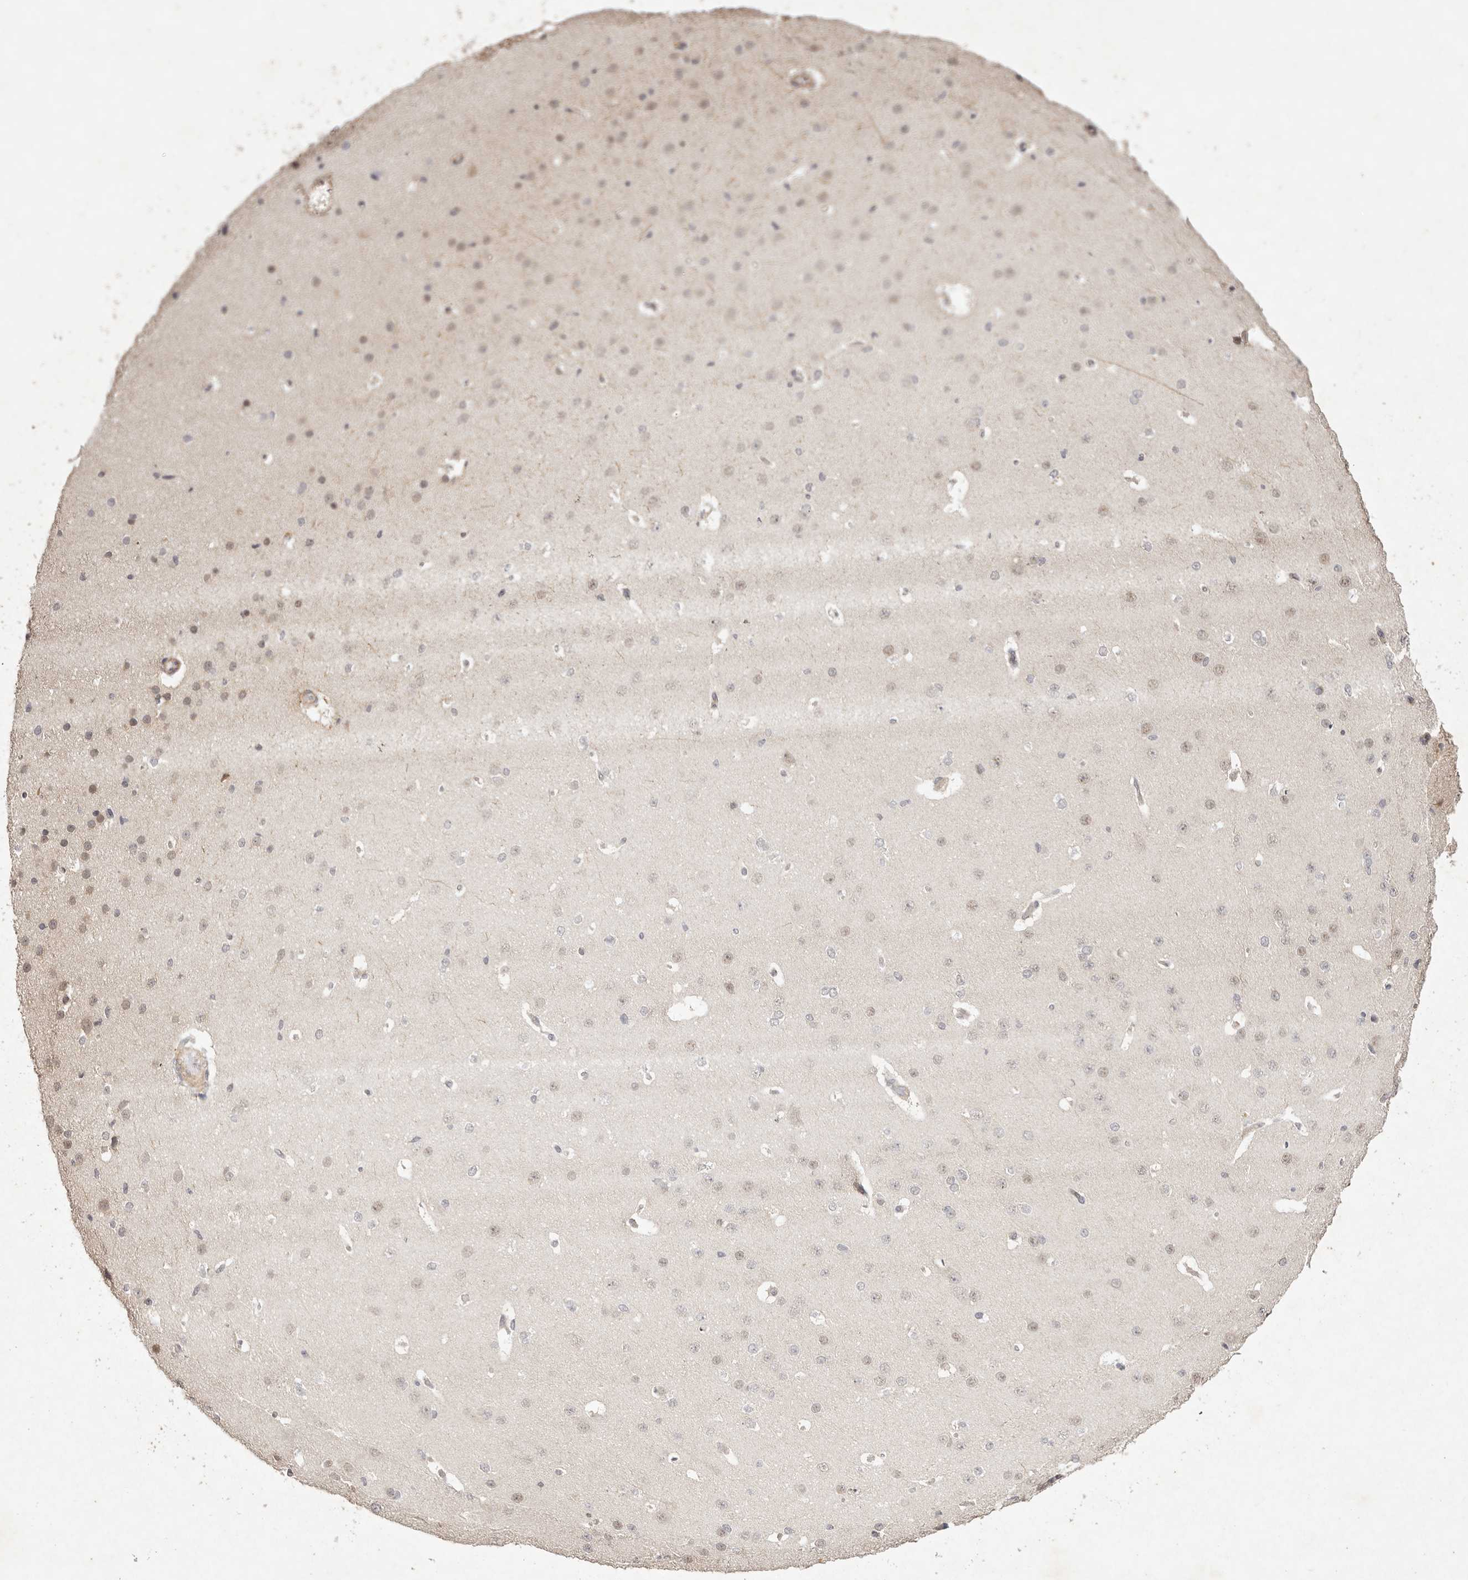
{"staining": {"intensity": "negative", "quantity": "none", "location": "none"}, "tissue": "cerebral cortex", "cell_type": "Endothelial cells", "image_type": "normal", "snomed": [{"axis": "morphology", "description": "Normal tissue, NOS"}, {"axis": "morphology", "description": "Developmental malformation"}, {"axis": "topography", "description": "Cerebral cortex"}], "caption": "Cerebral cortex stained for a protein using immunohistochemistry shows no staining endothelial cells.", "gene": "BUD31", "patient": {"sex": "female", "age": 30}}